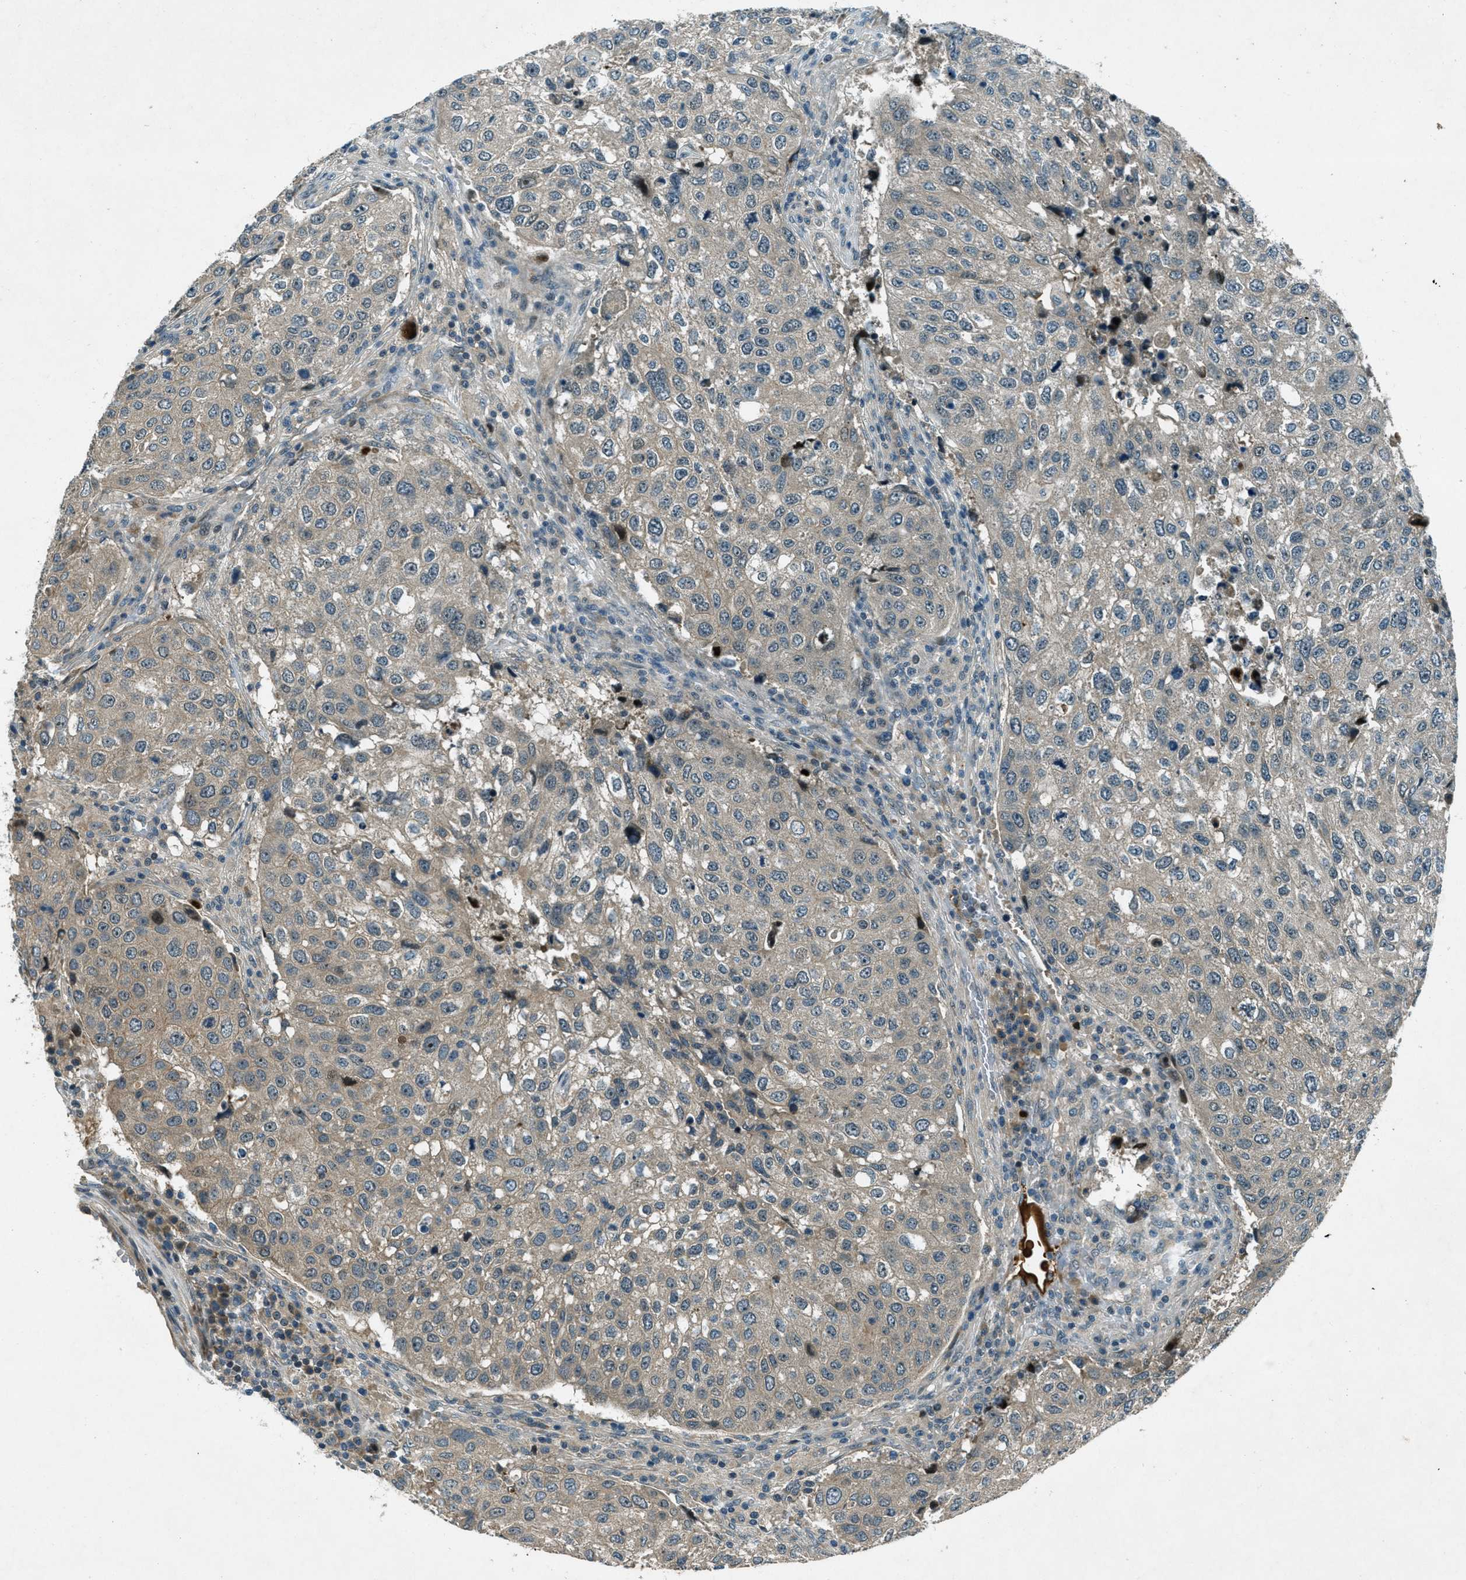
{"staining": {"intensity": "weak", "quantity": "25%-75%", "location": "cytoplasmic/membranous"}, "tissue": "urothelial cancer", "cell_type": "Tumor cells", "image_type": "cancer", "snomed": [{"axis": "morphology", "description": "Urothelial carcinoma, High grade"}, {"axis": "topography", "description": "Lymph node"}, {"axis": "topography", "description": "Urinary bladder"}], "caption": "Protein expression by IHC displays weak cytoplasmic/membranous staining in about 25%-75% of tumor cells in urothelial cancer.", "gene": "STK11", "patient": {"sex": "male", "age": 51}}